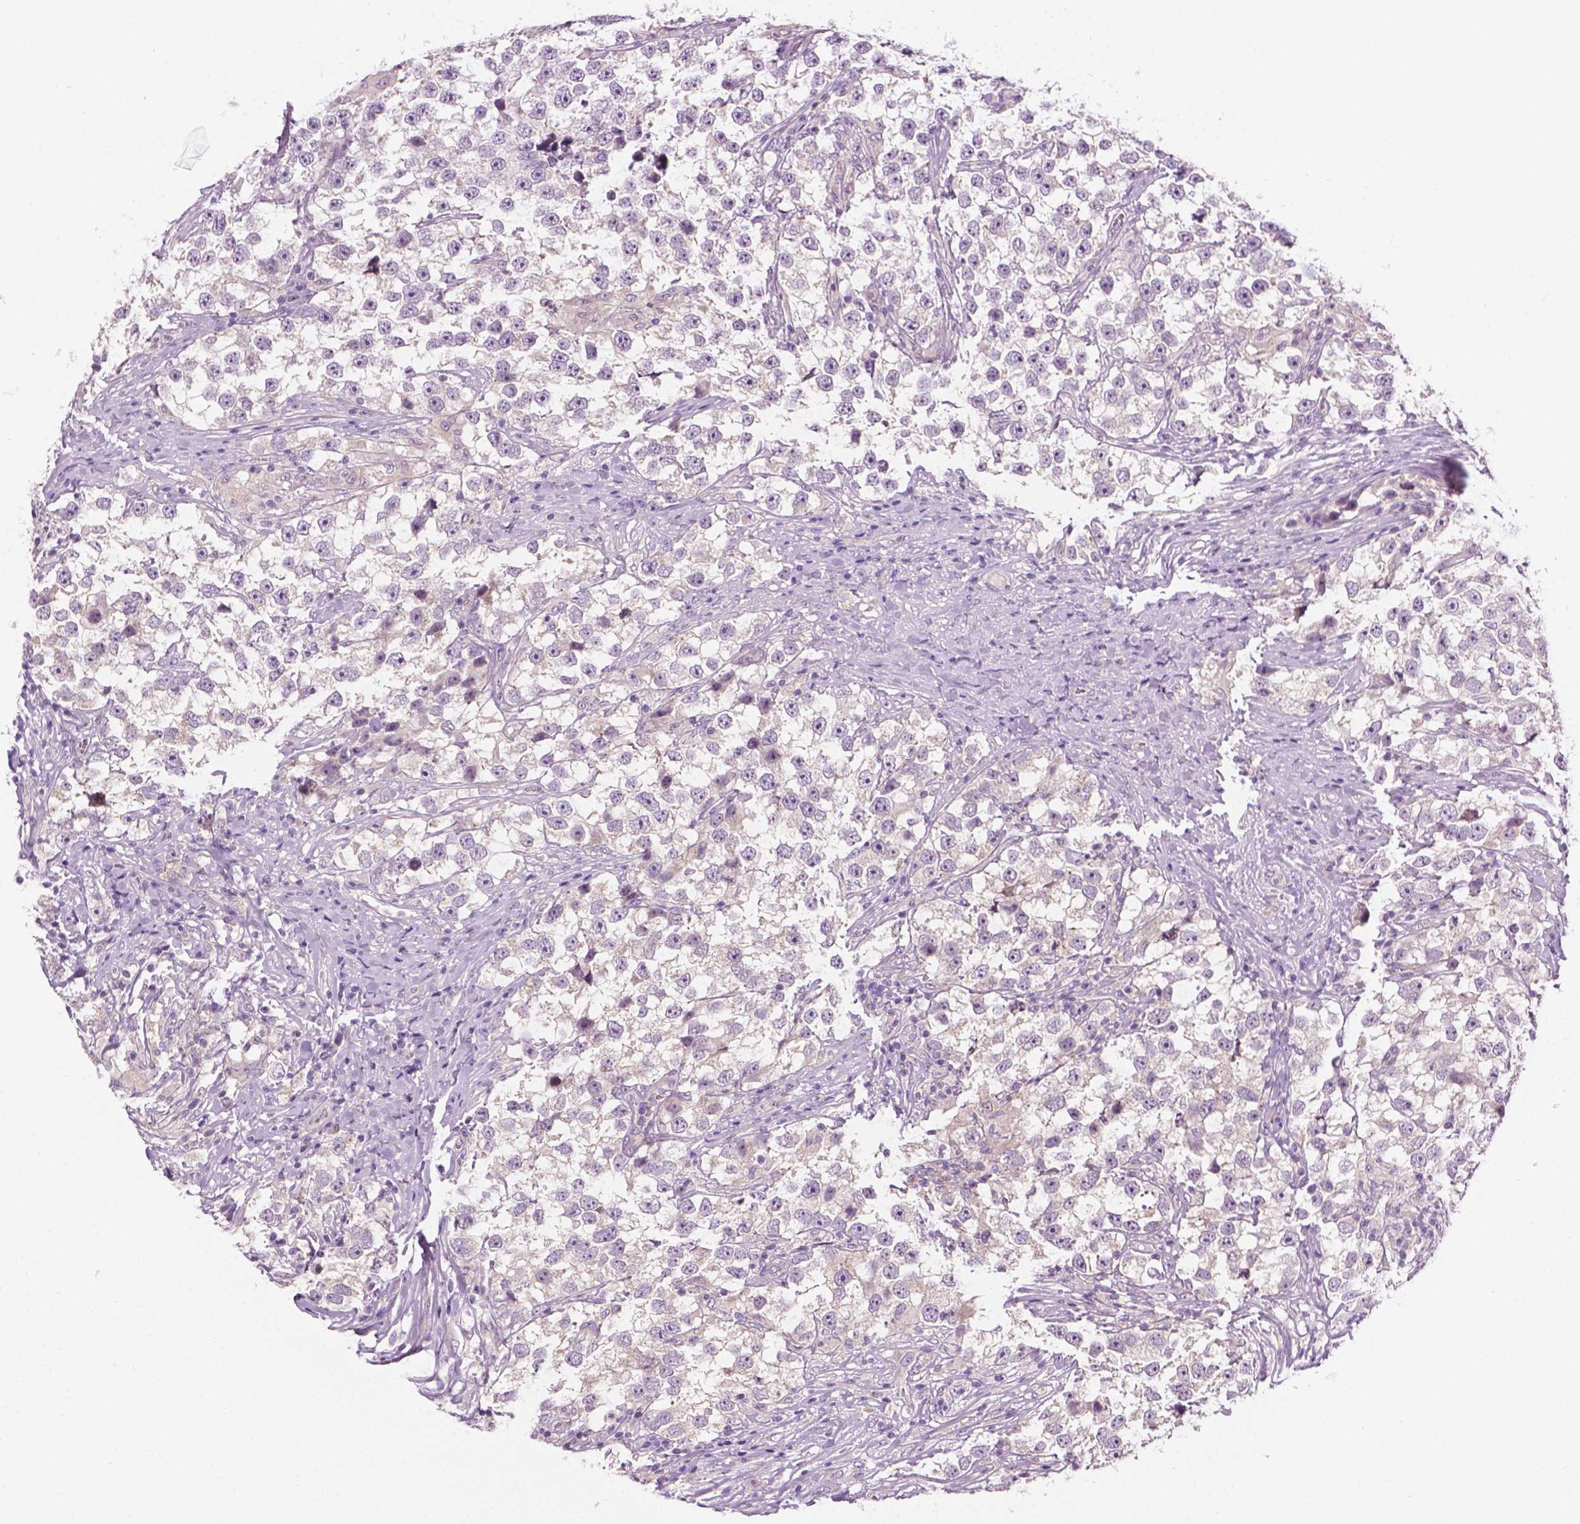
{"staining": {"intensity": "negative", "quantity": "none", "location": "none"}, "tissue": "testis cancer", "cell_type": "Tumor cells", "image_type": "cancer", "snomed": [{"axis": "morphology", "description": "Seminoma, NOS"}, {"axis": "topography", "description": "Testis"}], "caption": "This micrograph is of testis seminoma stained with immunohistochemistry to label a protein in brown with the nuclei are counter-stained blue. There is no staining in tumor cells.", "gene": "MCOLN3", "patient": {"sex": "male", "age": 46}}